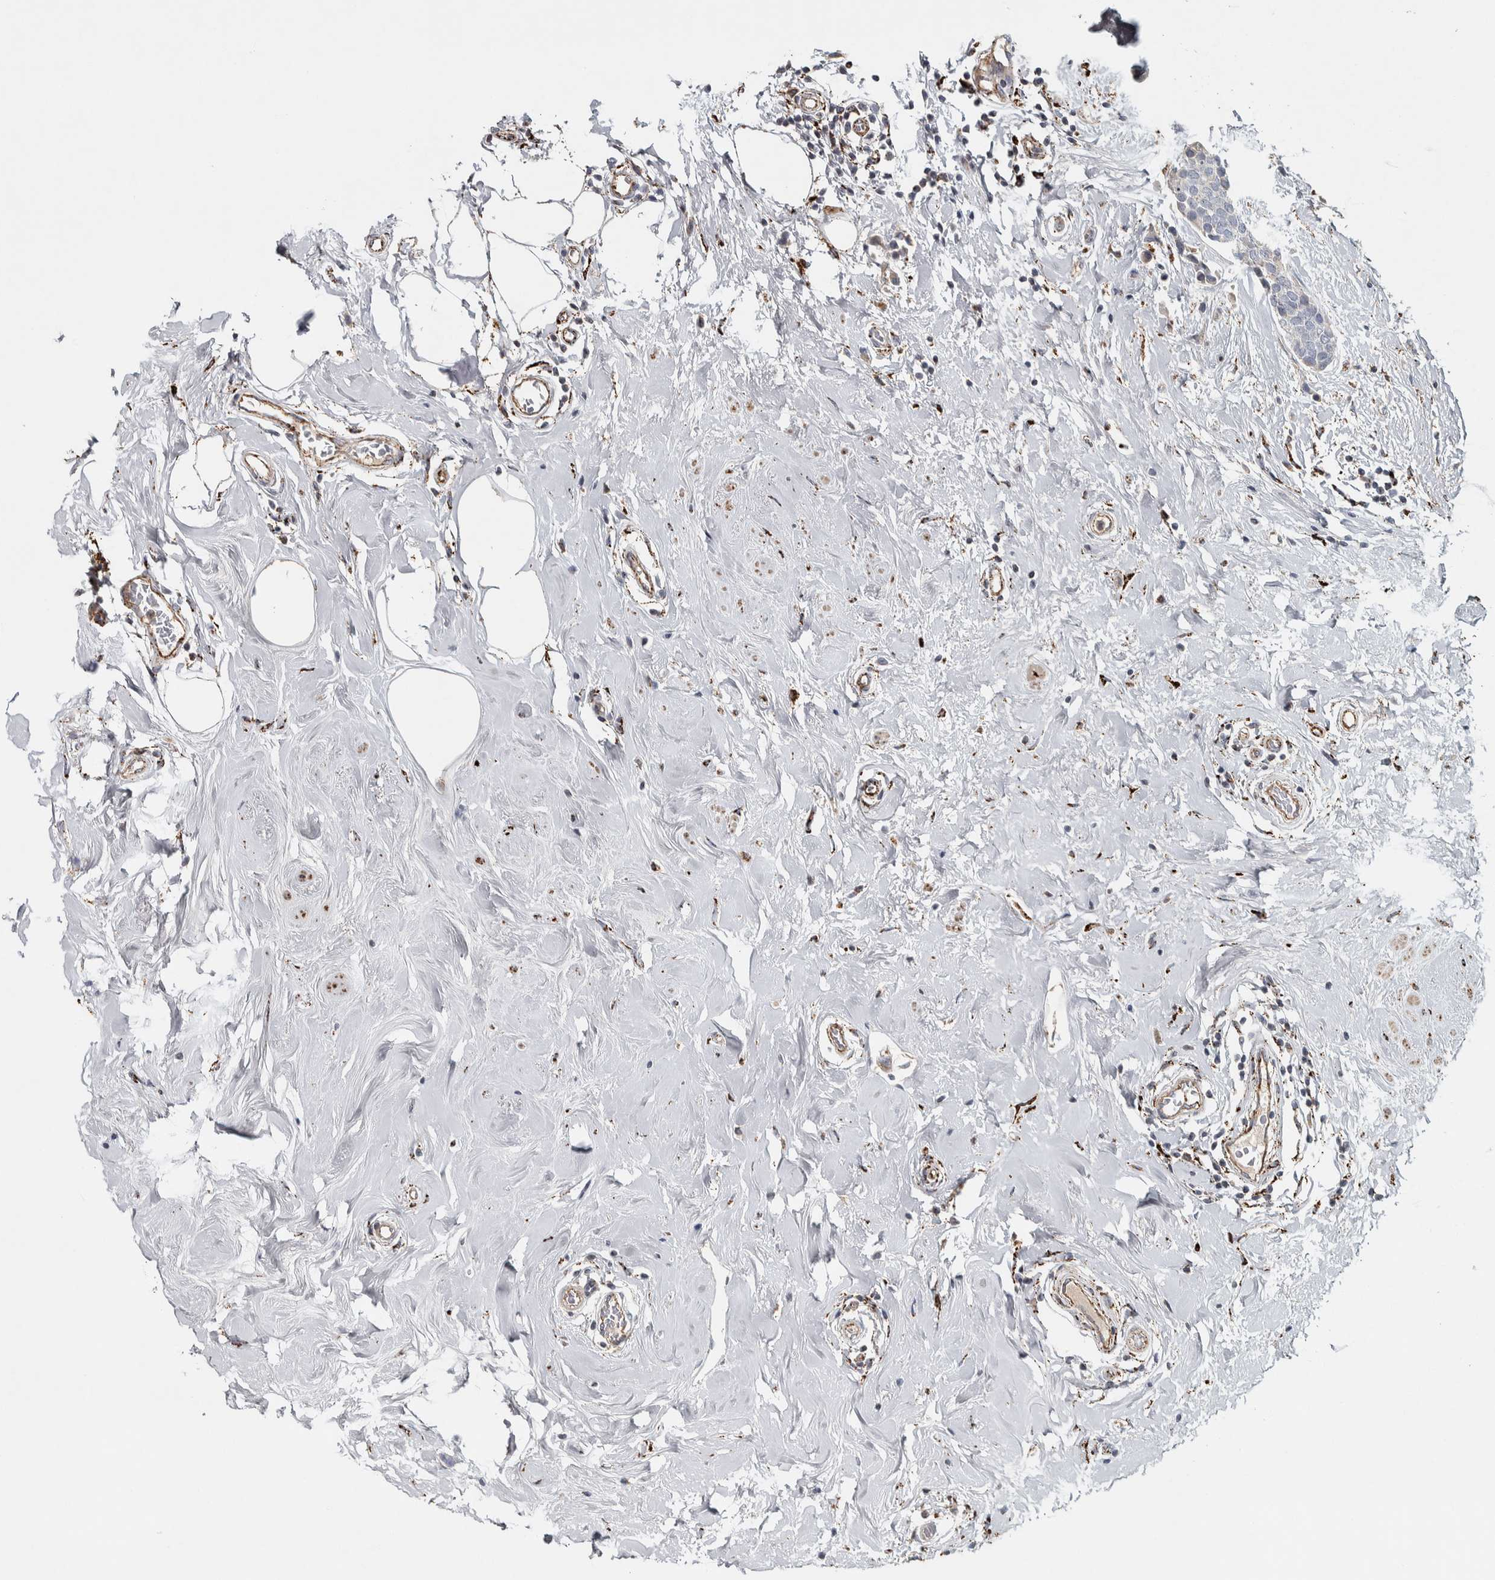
{"staining": {"intensity": "weak", "quantity": "<25%", "location": "cytoplasmic/membranous"}, "tissue": "breast cancer", "cell_type": "Tumor cells", "image_type": "cancer", "snomed": [{"axis": "morphology", "description": "Duct carcinoma"}, {"axis": "topography", "description": "Breast"}], "caption": "Breast cancer (infiltrating ductal carcinoma) was stained to show a protein in brown. There is no significant expression in tumor cells.", "gene": "FAM78A", "patient": {"sex": "female", "age": 55}}